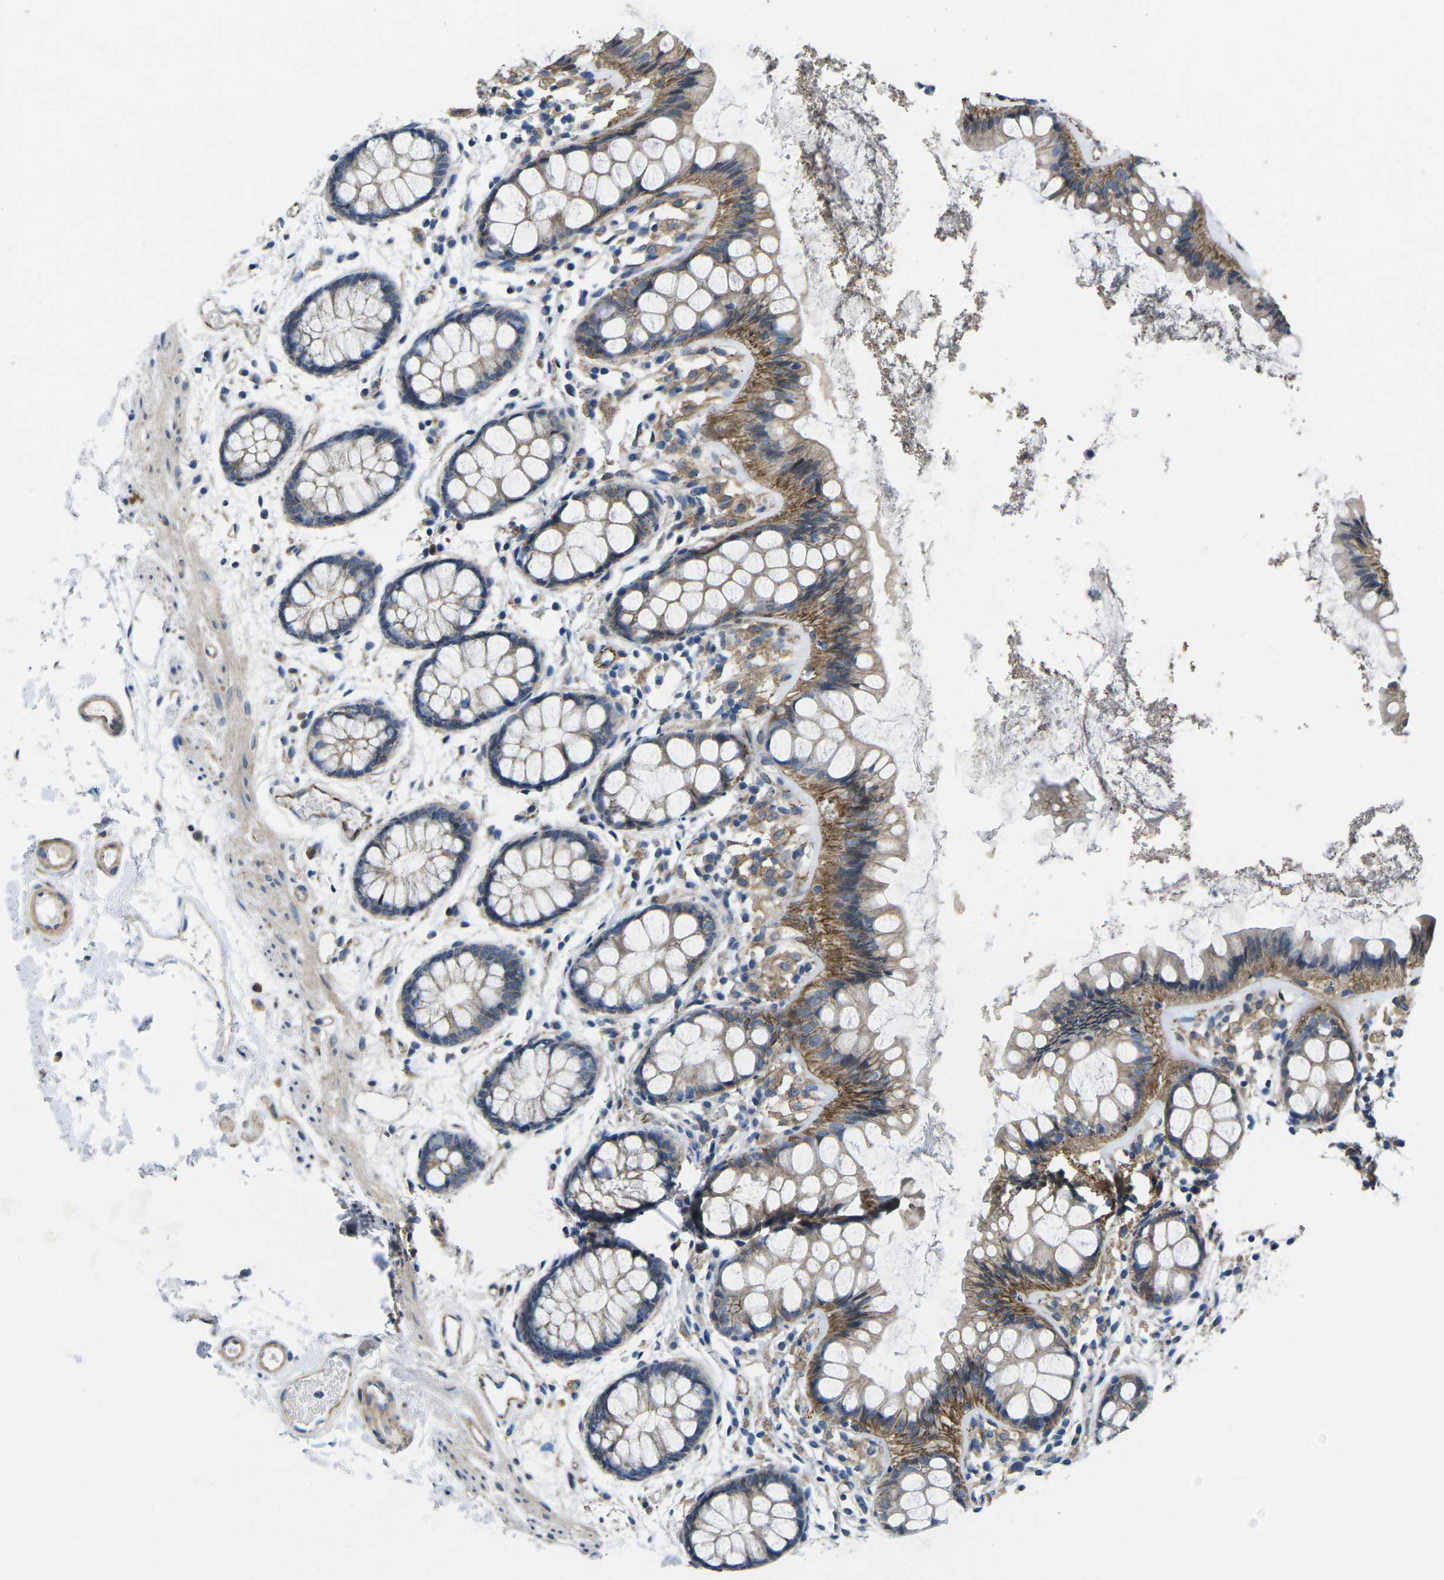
{"staining": {"intensity": "moderate", "quantity": ">75%", "location": "cytoplasmic/membranous"}, "tissue": "rectum", "cell_type": "Glandular cells", "image_type": "normal", "snomed": [{"axis": "morphology", "description": "Normal tissue, NOS"}, {"axis": "topography", "description": "Rectum"}], "caption": "High-power microscopy captured an immunohistochemistry photomicrograph of normal rectum, revealing moderate cytoplasmic/membranous expression in about >75% of glandular cells. (Brightfield microscopy of DAB IHC at high magnification).", "gene": "CTNND1", "patient": {"sex": "female", "age": 66}}